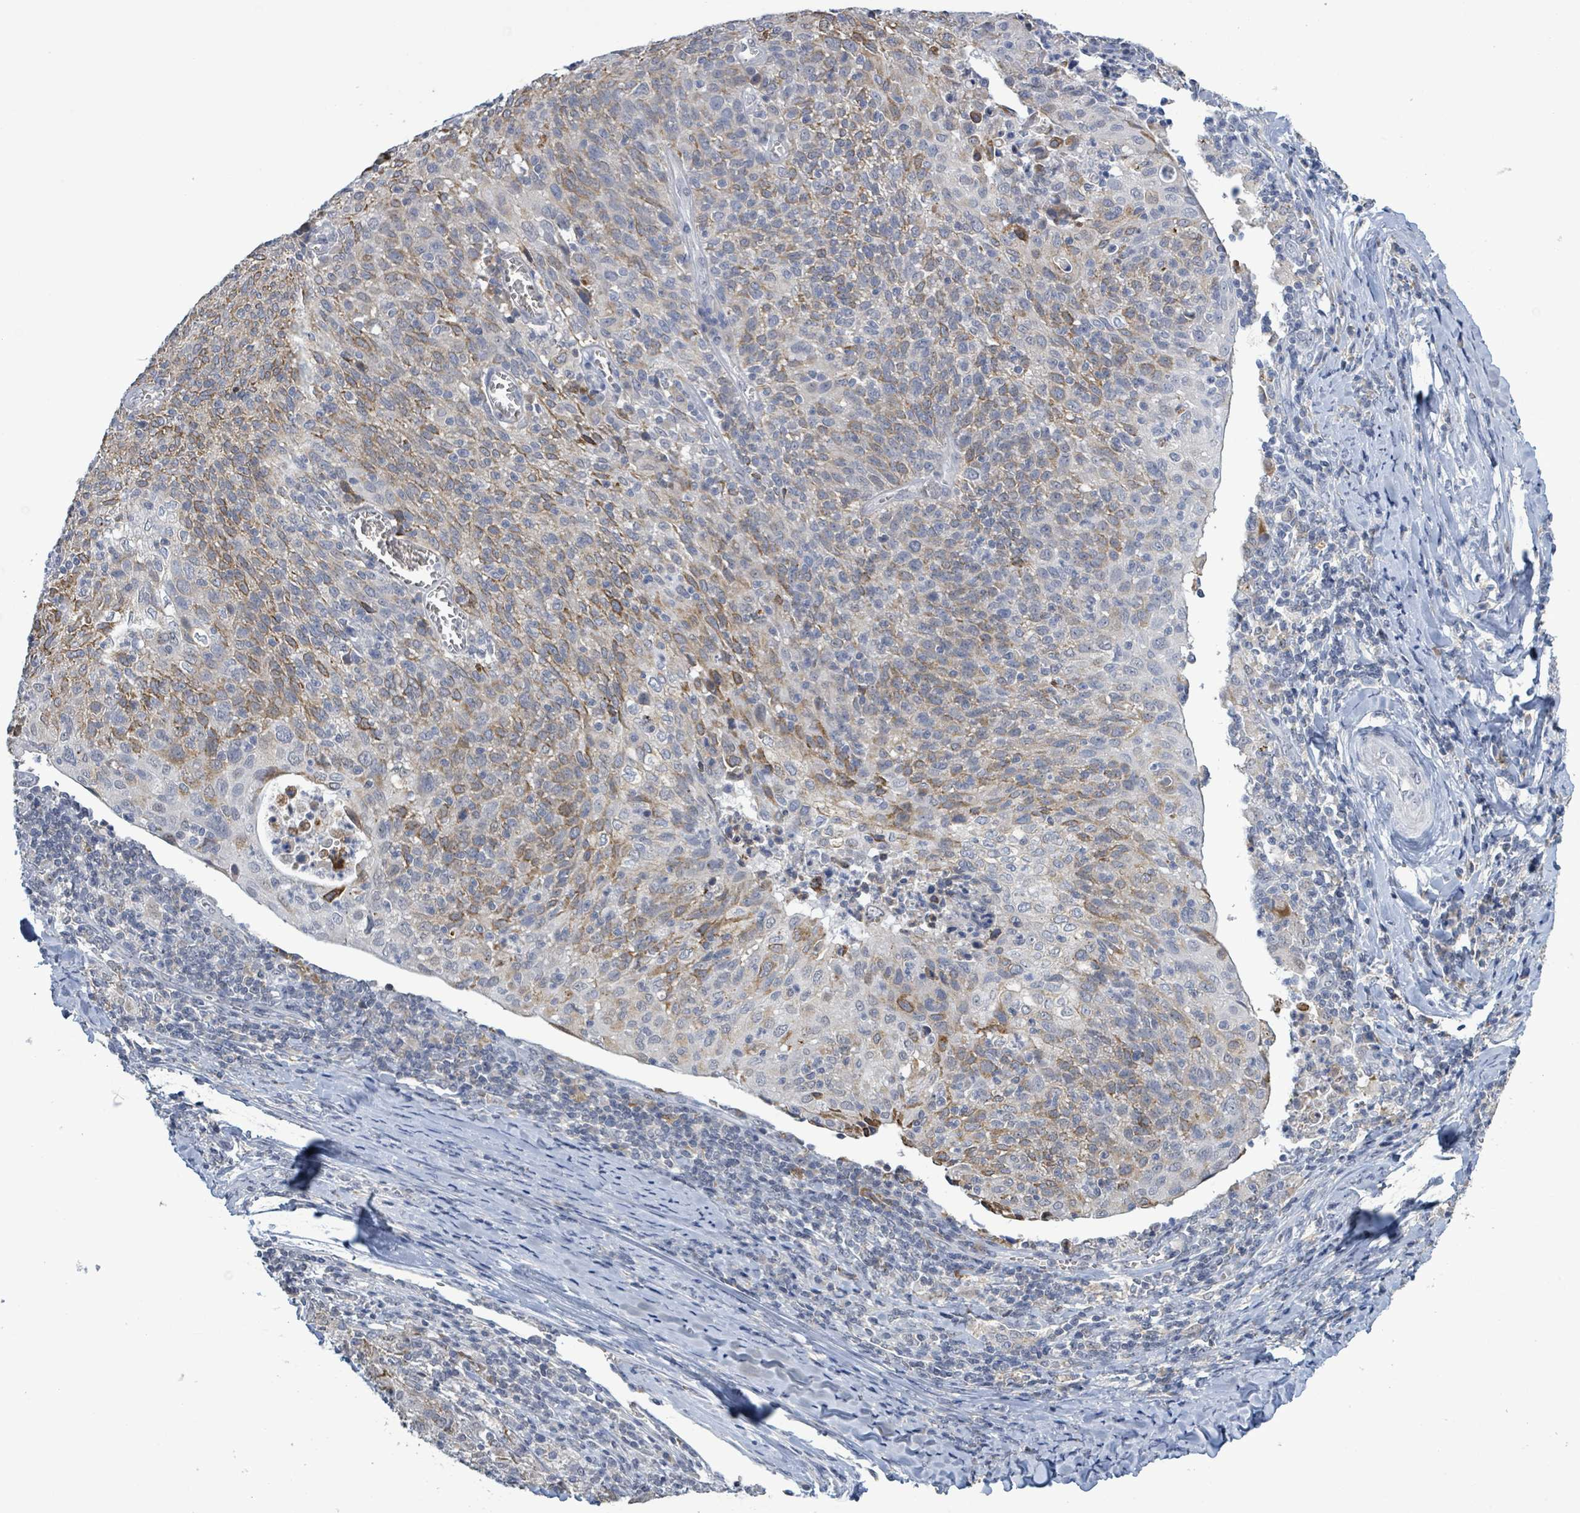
{"staining": {"intensity": "moderate", "quantity": "25%-75%", "location": "cytoplasmic/membranous"}, "tissue": "cervical cancer", "cell_type": "Tumor cells", "image_type": "cancer", "snomed": [{"axis": "morphology", "description": "Squamous cell carcinoma, NOS"}, {"axis": "topography", "description": "Cervix"}], "caption": "A histopathology image showing moderate cytoplasmic/membranous expression in about 25%-75% of tumor cells in cervical cancer, as visualized by brown immunohistochemical staining.", "gene": "SEBOX", "patient": {"sex": "female", "age": 52}}